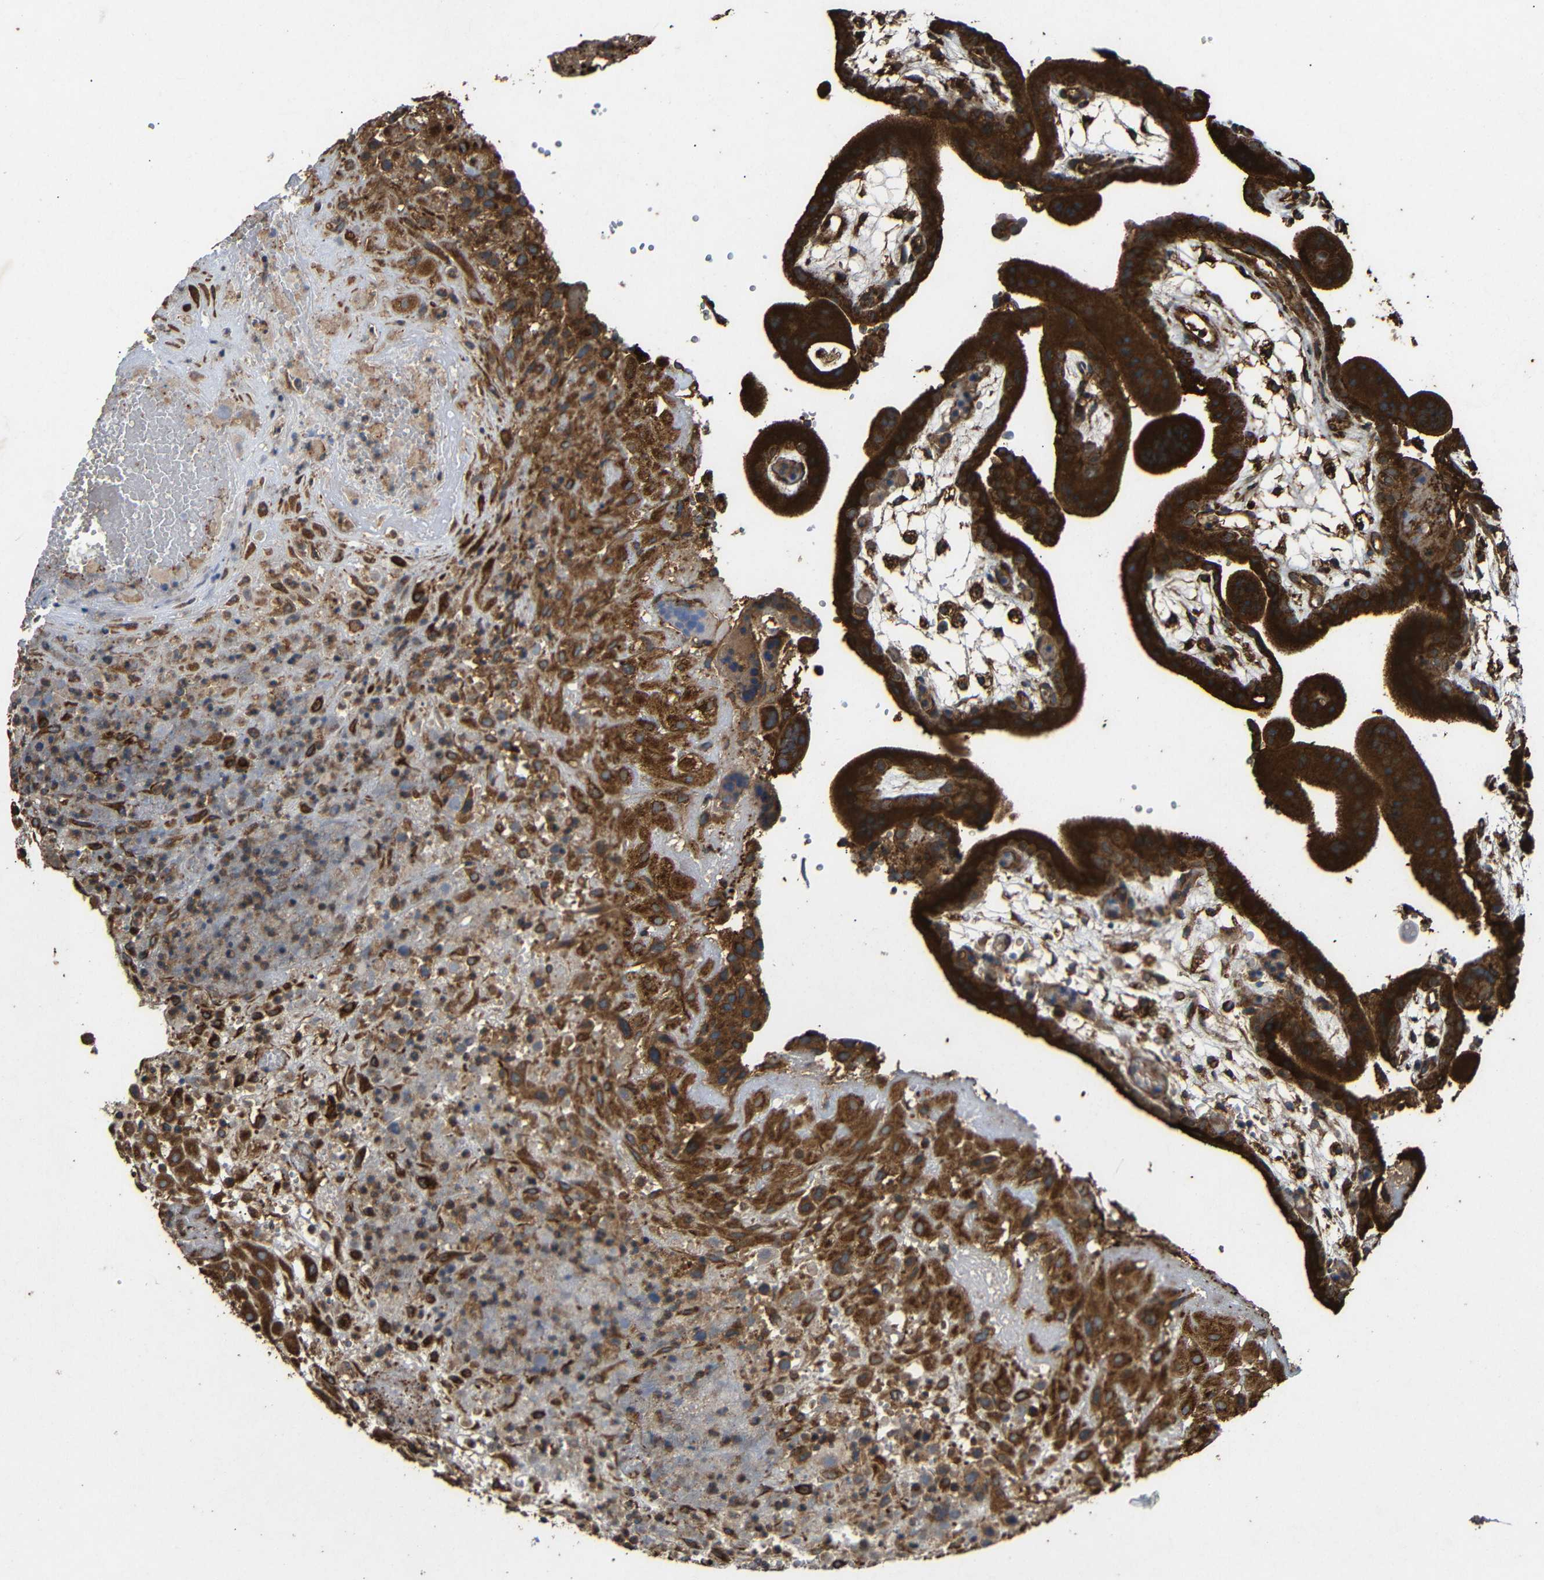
{"staining": {"intensity": "strong", "quantity": ">75%", "location": "cytoplasmic/membranous"}, "tissue": "placenta", "cell_type": "Trophoblastic cells", "image_type": "normal", "snomed": [{"axis": "morphology", "description": "Normal tissue, NOS"}, {"axis": "topography", "description": "Placenta"}], "caption": "Protein analysis of benign placenta demonstrates strong cytoplasmic/membranous staining in approximately >75% of trophoblastic cells.", "gene": "EIF2S1", "patient": {"sex": "female", "age": 18}}